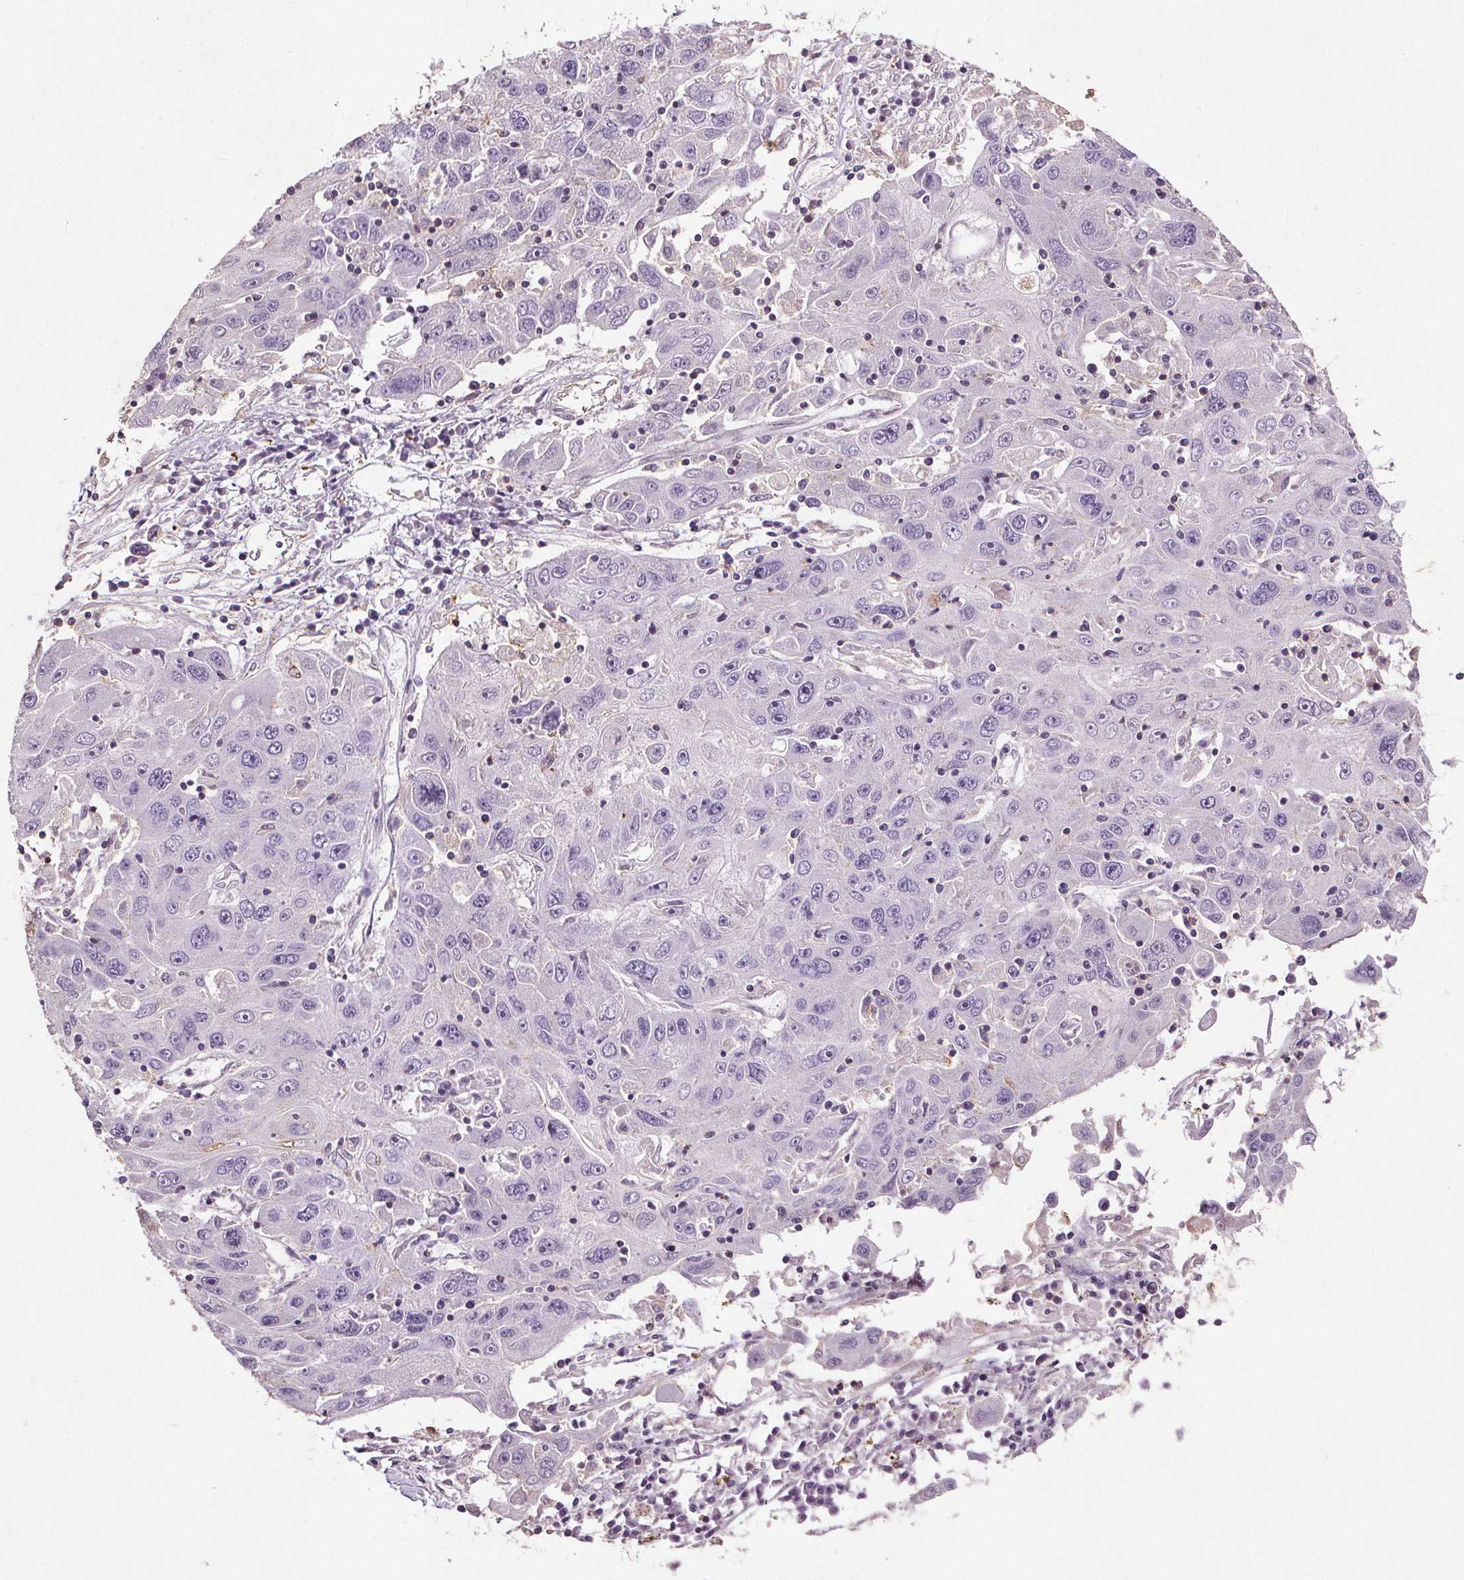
{"staining": {"intensity": "negative", "quantity": "none", "location": "none"}, "tissue": "stomach cancer", "cell_type": "Tumor cells", "image_type": "cancer", "snomed": [{"axis": "morphology", "description": "Adenocarcinoma, NOS"}, {"axis": "topography", "description": "Stomach"}], "caption": "Immunohistochemistry (IHC) image of neoplastic tissue: human adenocarcinoma (stomach) stained with DAB demonstrates no significant protein expression in tumor cells. (DAB immunohistochemistry, high magnification).", "gene": "C19orf84", "patient": {"sex": "male", "age": 56}}